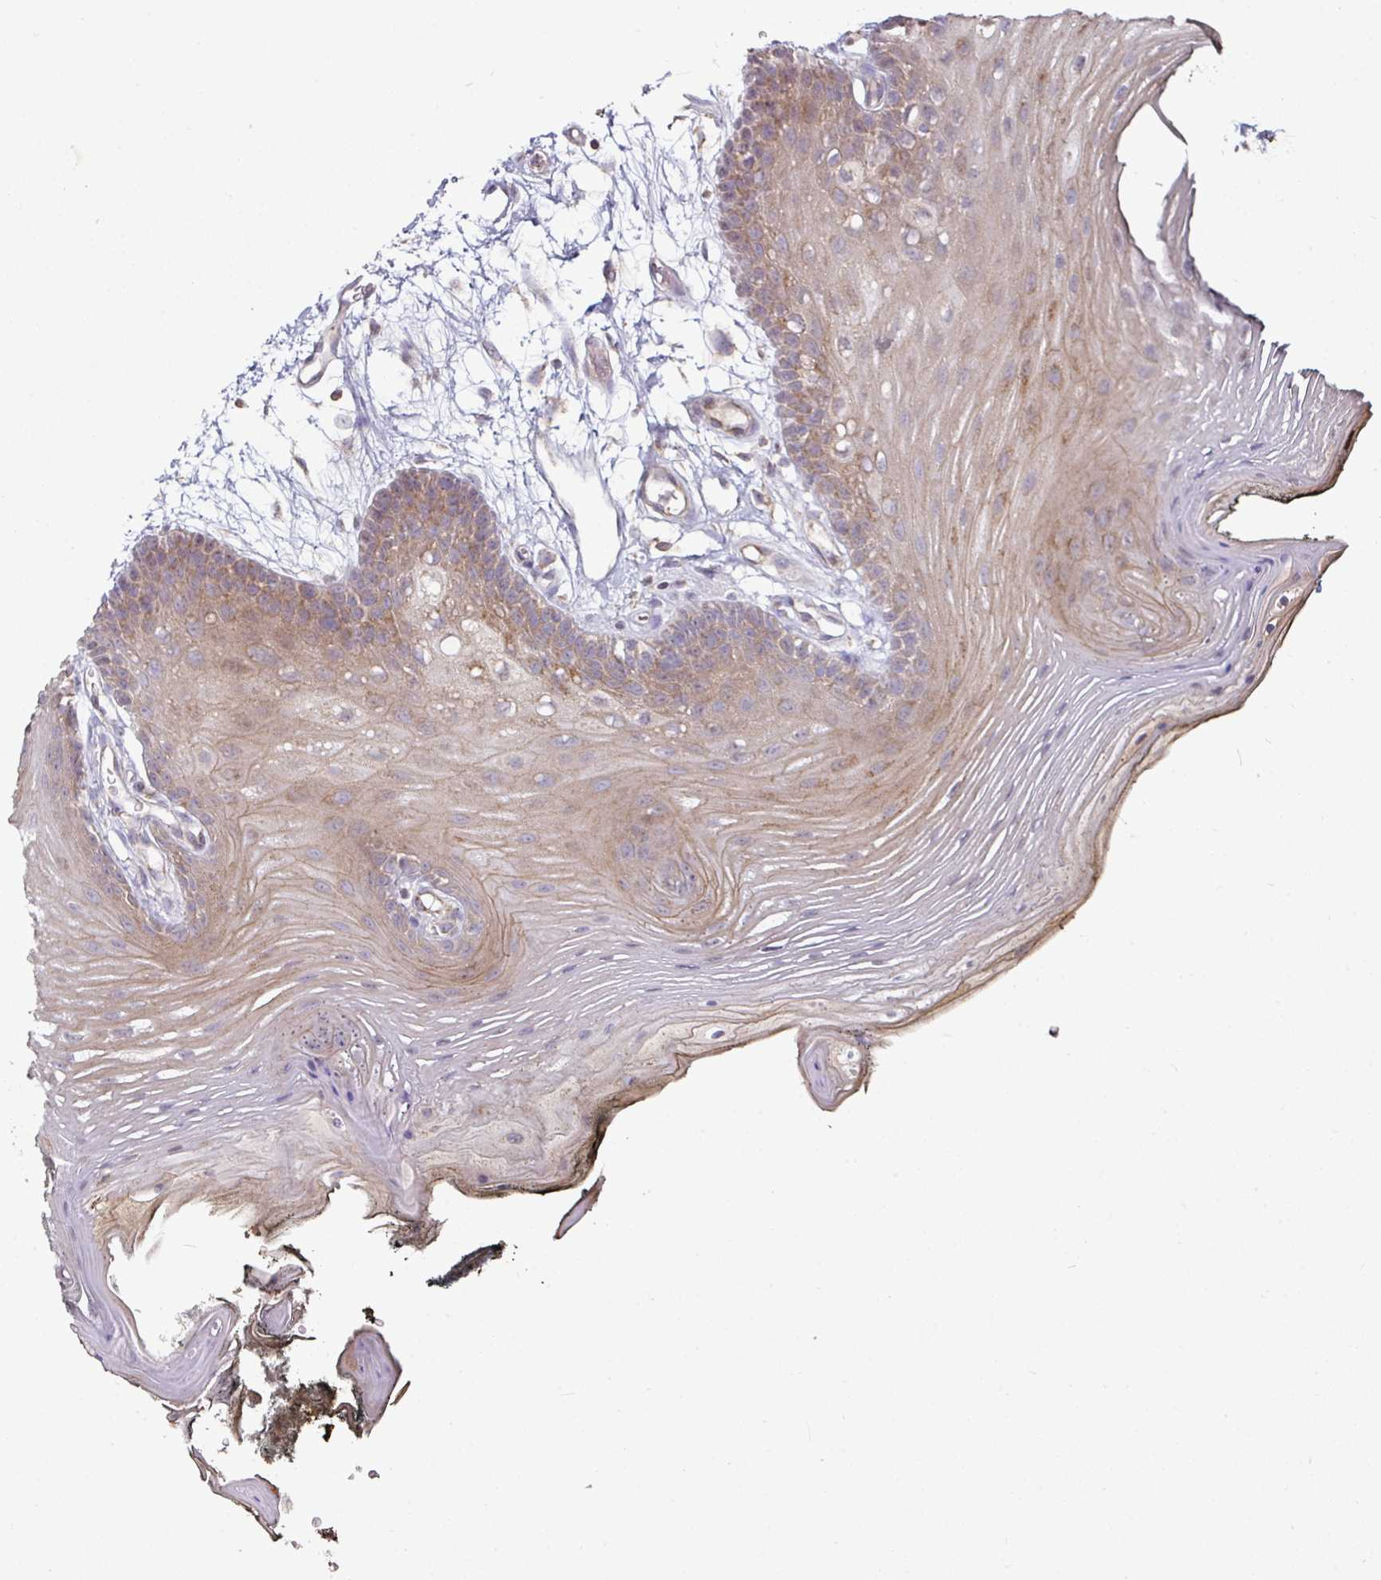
{"staining": {"intensity": "moderate", "quantity": "25%-75%", "location": "cytoplasmic/membranous"}, "tissue": "oral mucosa", "cell_type": "Squamous epithelial cells", "image_type": "normal", "snomed": [{"axis": "morphology", "description": "Normal tissue, NOS"}, {"axis": "topography", "description": "Oral tissue"}, {"axis": "topography", "description": "Tounge, NOS"}], "caption": "Oral mucosa stained with a protein marker exhibits moderate staining in squamous epithelial cells.", "gene": "OR2D3", "patient": {"sex": "female", "age": 81}}